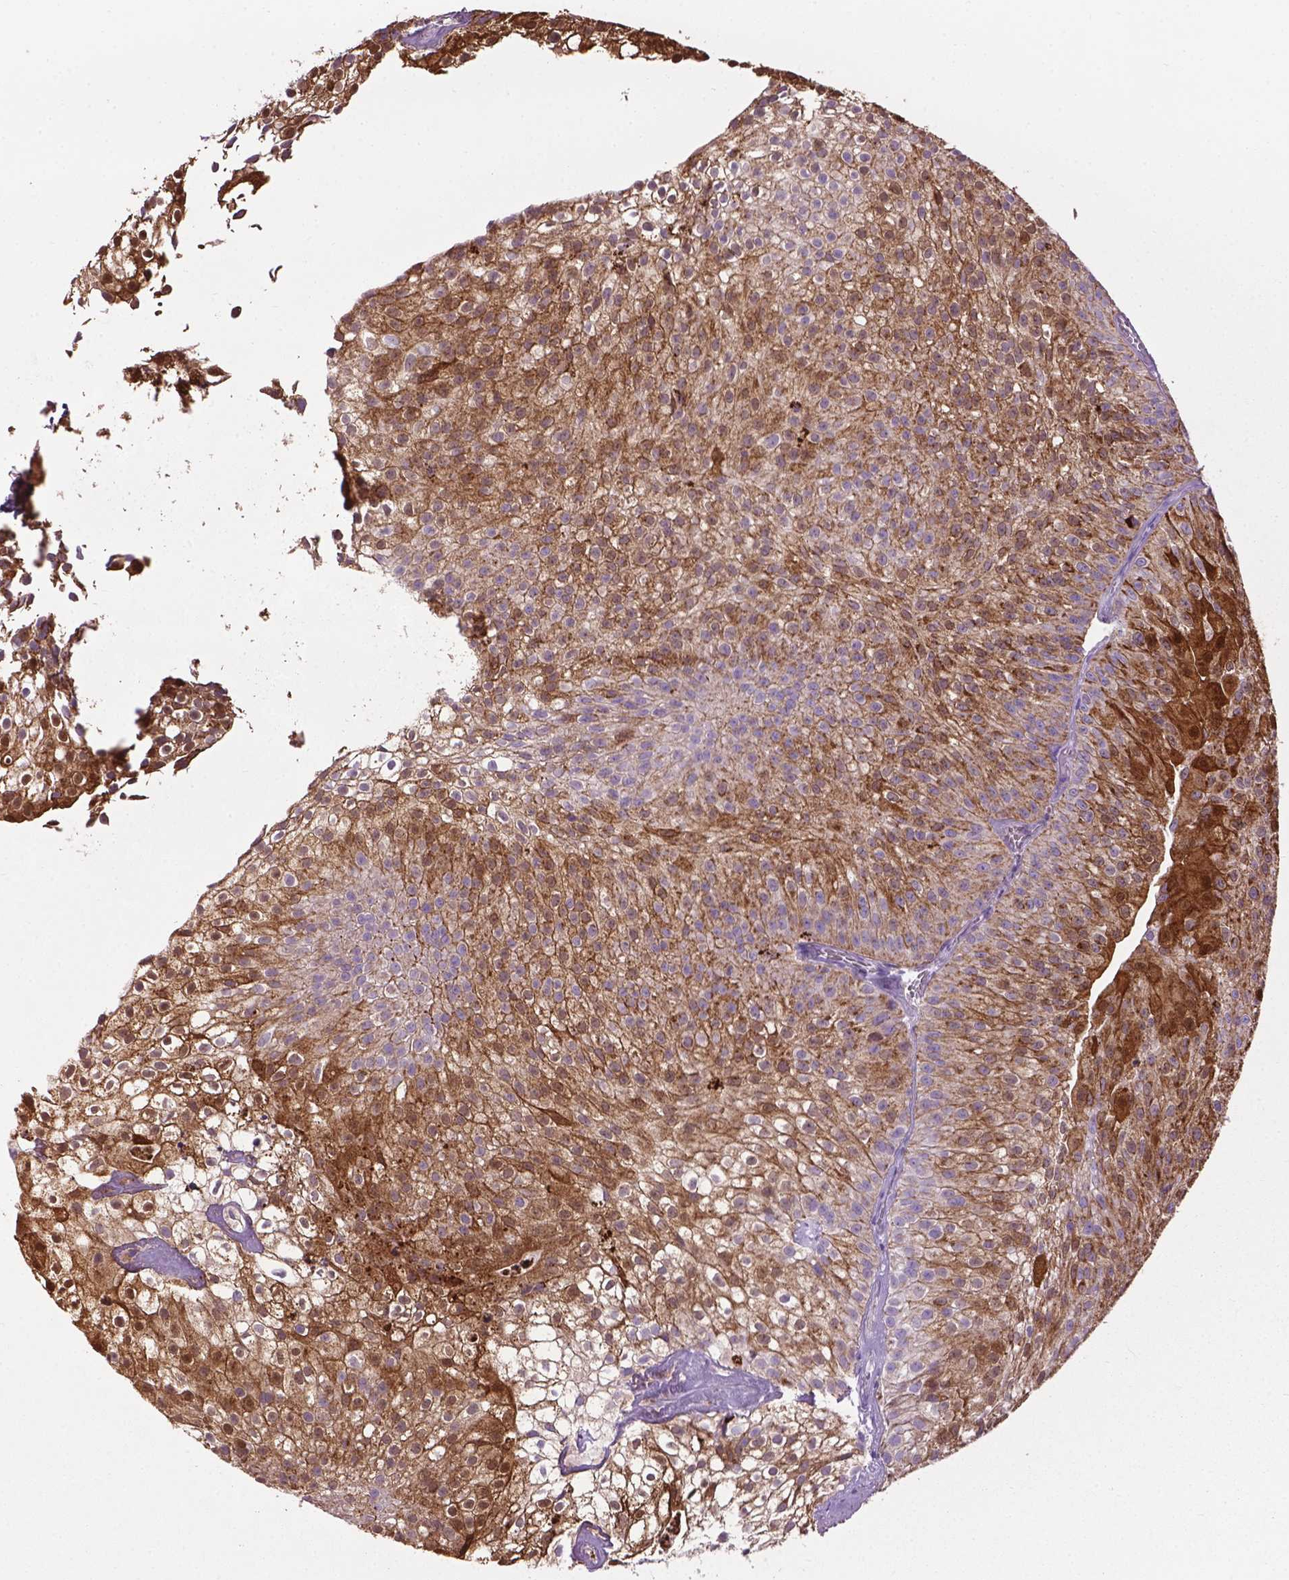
{"staining": {"intensity": "strong", "quantity": ">75%", "location": "cytoplasmic/membranous"}, "tissue": "urothelial cancer", "cell_type": "Tumor cells", "image_type": "cancer", "snomed": [{"axis": "morphology", "description": "Urothelial carcinoma, Low grade"}, {"axis": "topography", "description": "Urinary bladder"}], "caption": "Protein positivity by IHC displays strong cytoplasmic/membranous expression in about >75% of tumor cells in urothelial cancer.", "gene": "VDAC1", "patient": {"sex": "male", "age": 70}}